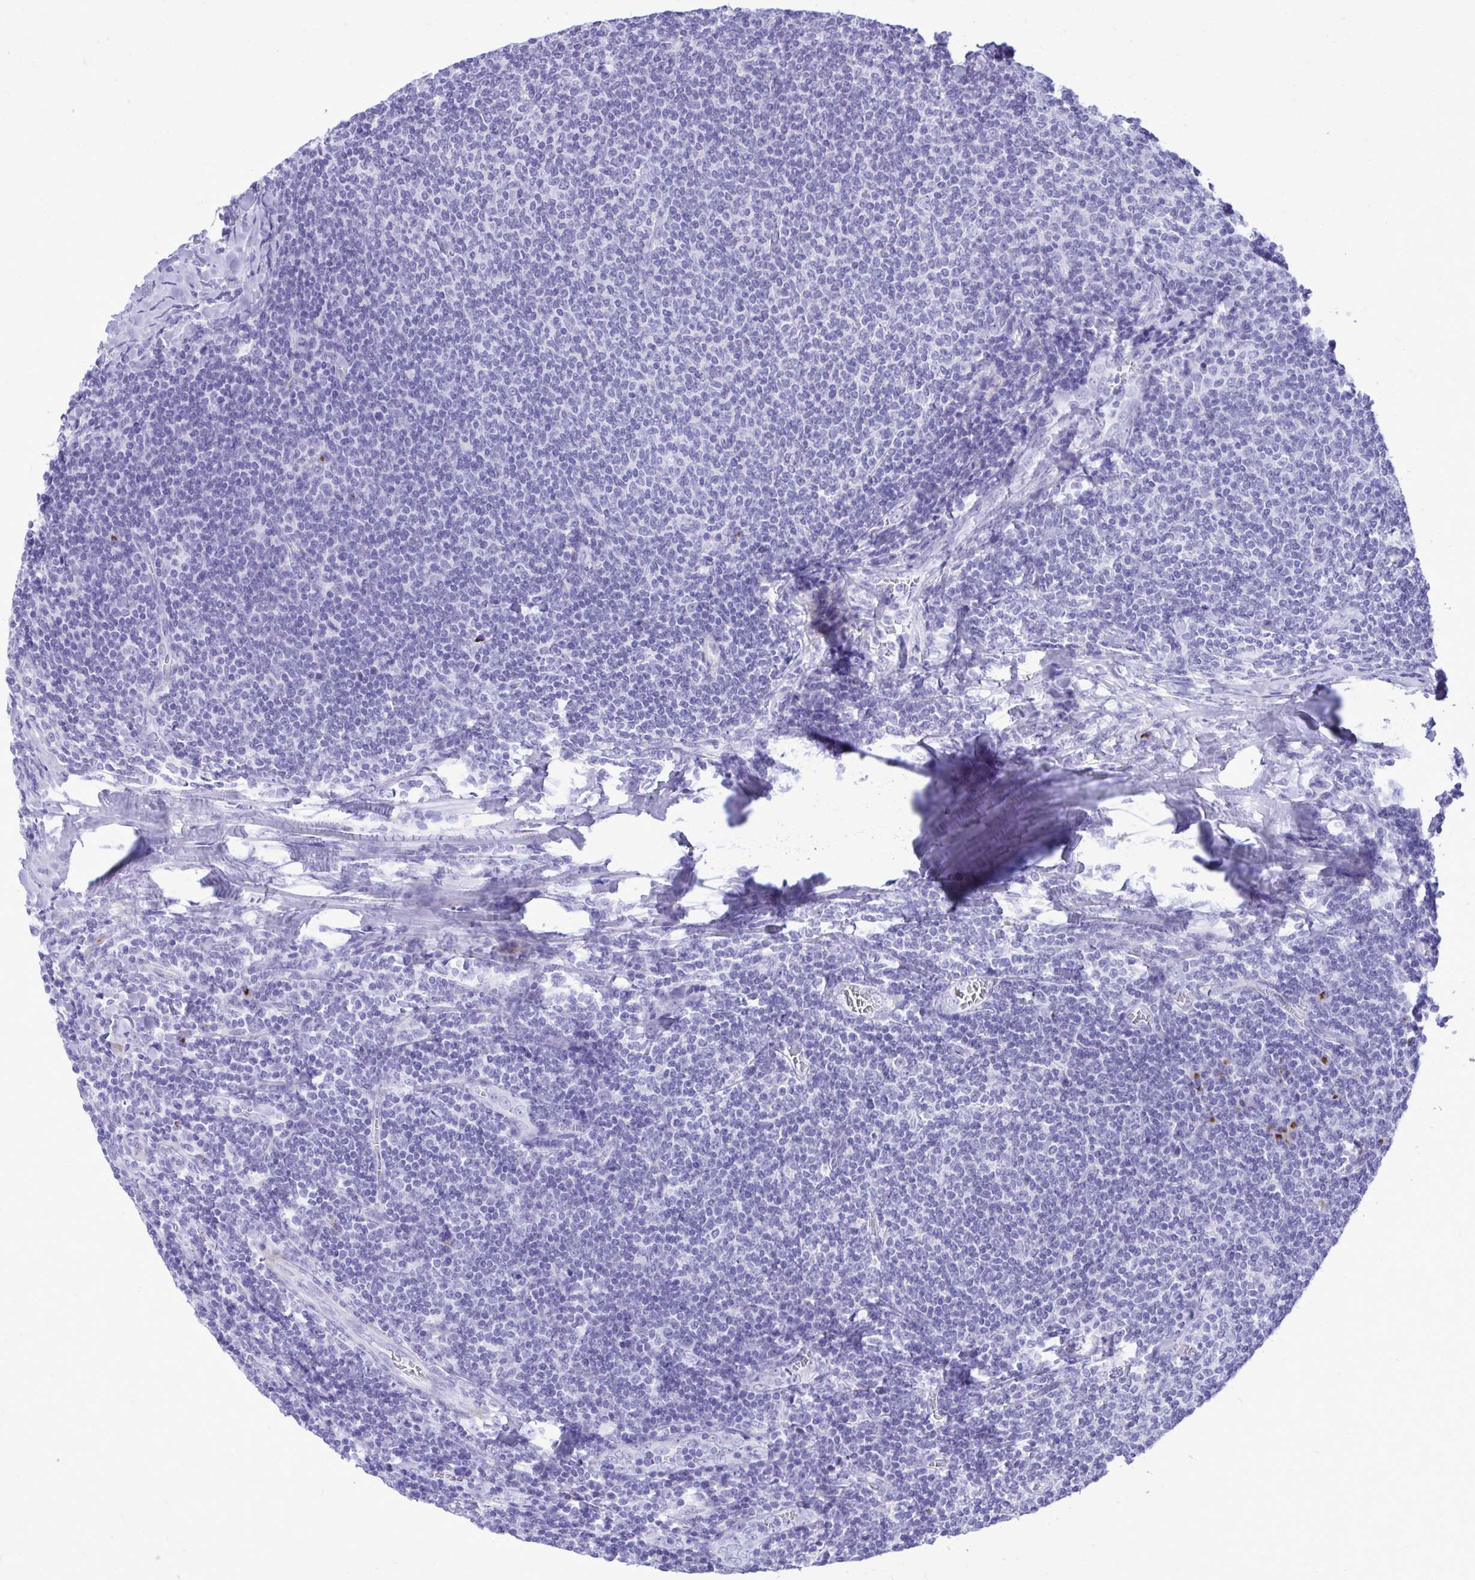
{"staining": {"intensity": "negative", "quantity": "none", "location": "none"}, "tissue": "lymphoma", "cell_type": "Tumor cells", "image_type": "cancer", "snomed": [{"axis": "morphology", "description": "Malignant lymphoma, non-Hodgkin's type, Low grade"}, {"axis": "topography", "description": "Lymph node"}], "caption": "Protein analysis of lymphoma shows no significant positivity in tumor cells. Brightfield microscopy of immunohistochemistry stained with DAB (3,3'-diaminobenzidine) (brown) and hematoxylin (blue), captured at high magnification.", "gene": "ANKDD1B", "patient": {"sex": "male", "age": 52}}